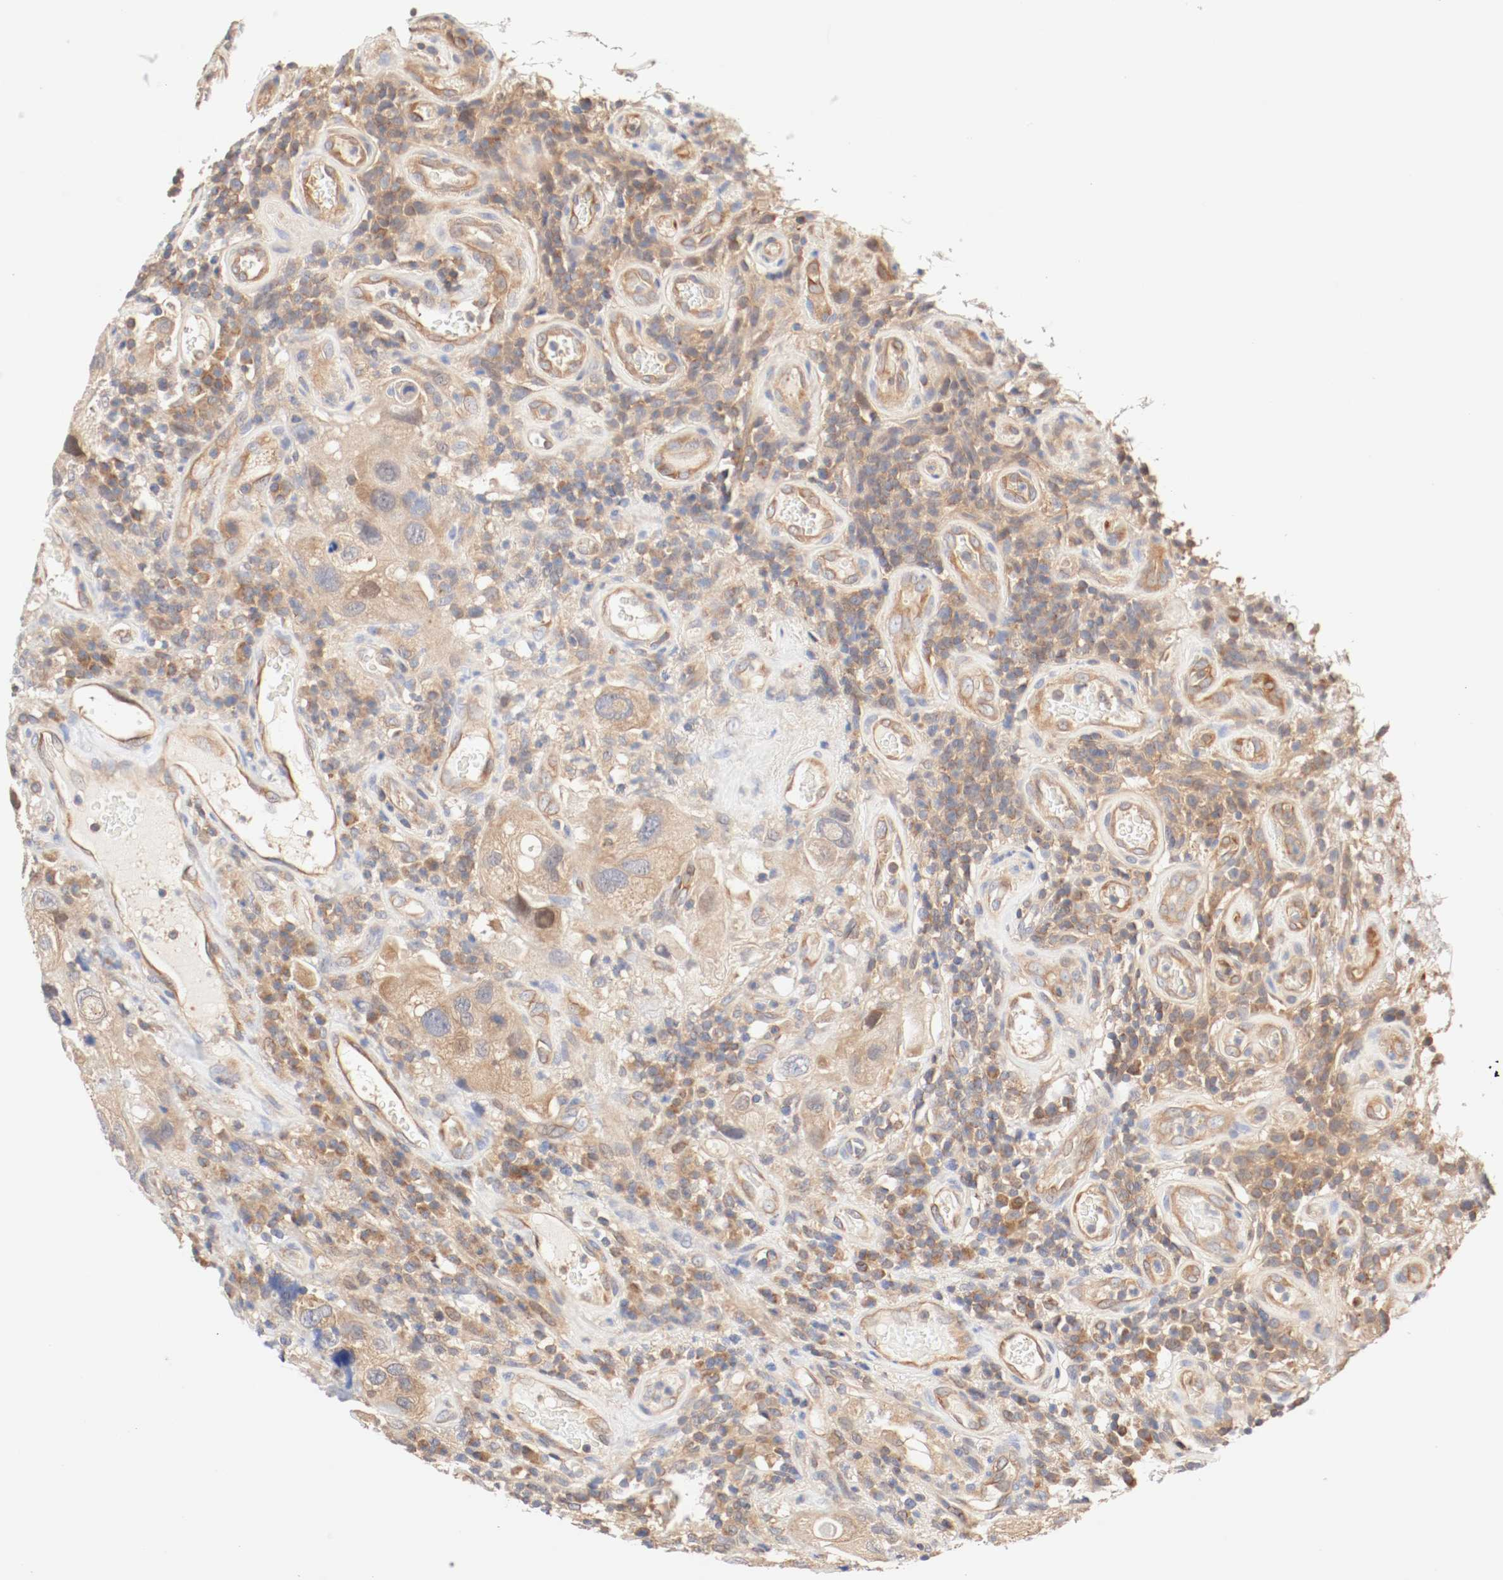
{"staining": {"intensity": "moderate", "quantity": ">75%", "location": "cytoplasmic/membranous"}, "tissue": "urothelial cancer", "cell_type": "Tumor cells", "image_type": "cancer", "snomed": [{"axis": "morphology", "description": "Urothelial carcinoma, High grade"}, {"axis": "topography", "description": "Urinary bladder"}], "caption": "Immunohistochemical staining of urothelial cancer exhibits medium levels of moderate cytoplasmic/membranous expression in approximately >75% of tumor cells.", "gene": "GIT1", "patient": {"sex": "female", "age": 64}}